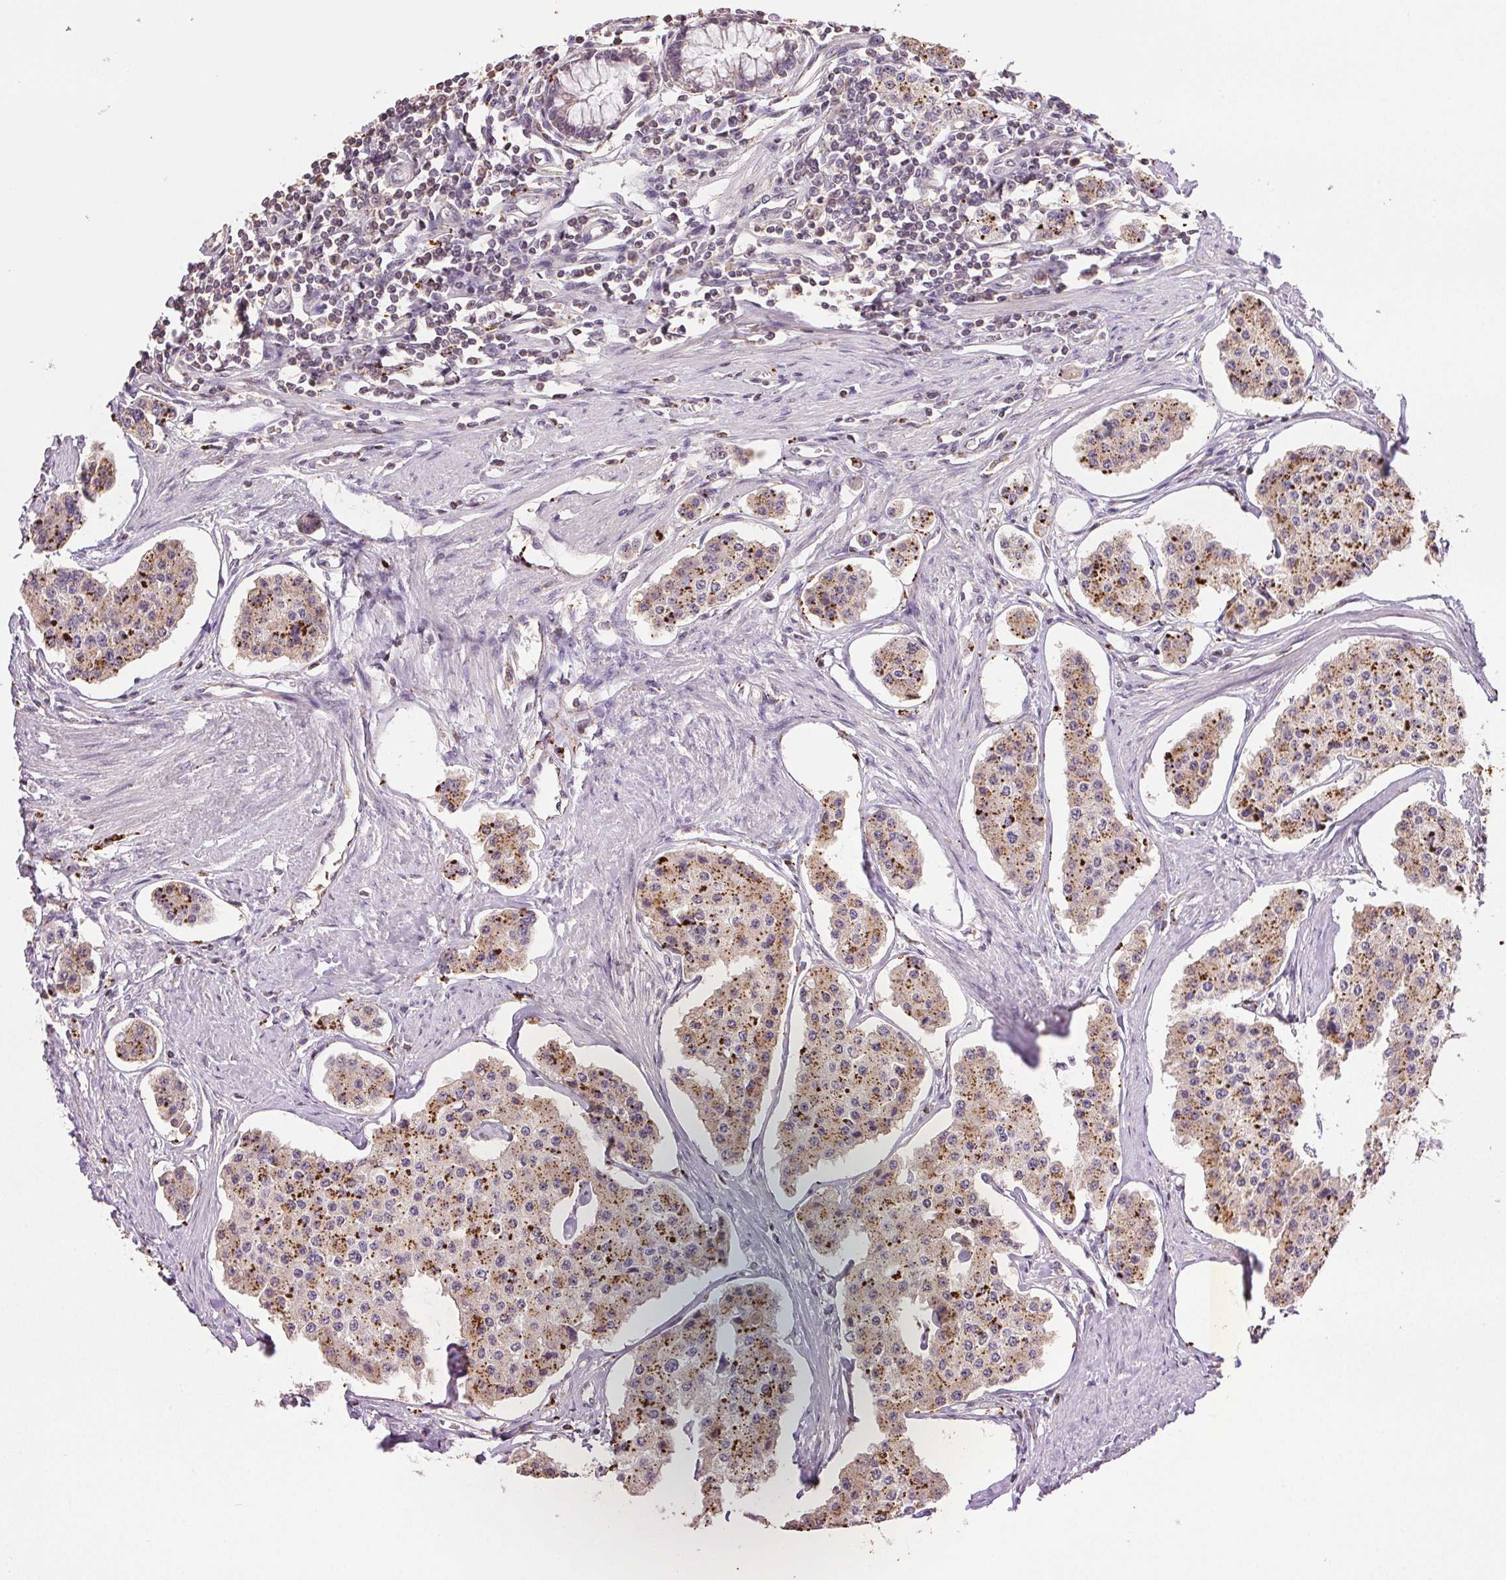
{"staining": {"intensity": "moderate", "quantity": "25%-75%", "location": "cytoplasmic/membranous"}, "tissue": "carcinoid", "cell_type": "Tumor cells", "image_type": "cancer", "snomed": [{"axis": "morphology", "description": "Carcinoid, malignant, NOS"}, {"axis": "topography", "description": "Small intestine"}], "caption": "Protein staining by immunohistochemistry exhibits moderate cytoplasmic/membranous positivity in about 25%-75% of tumor cells in carcinoid (malignant).", "gene": "TMEM253", "patient": {"sex": "female", "age": 65}}